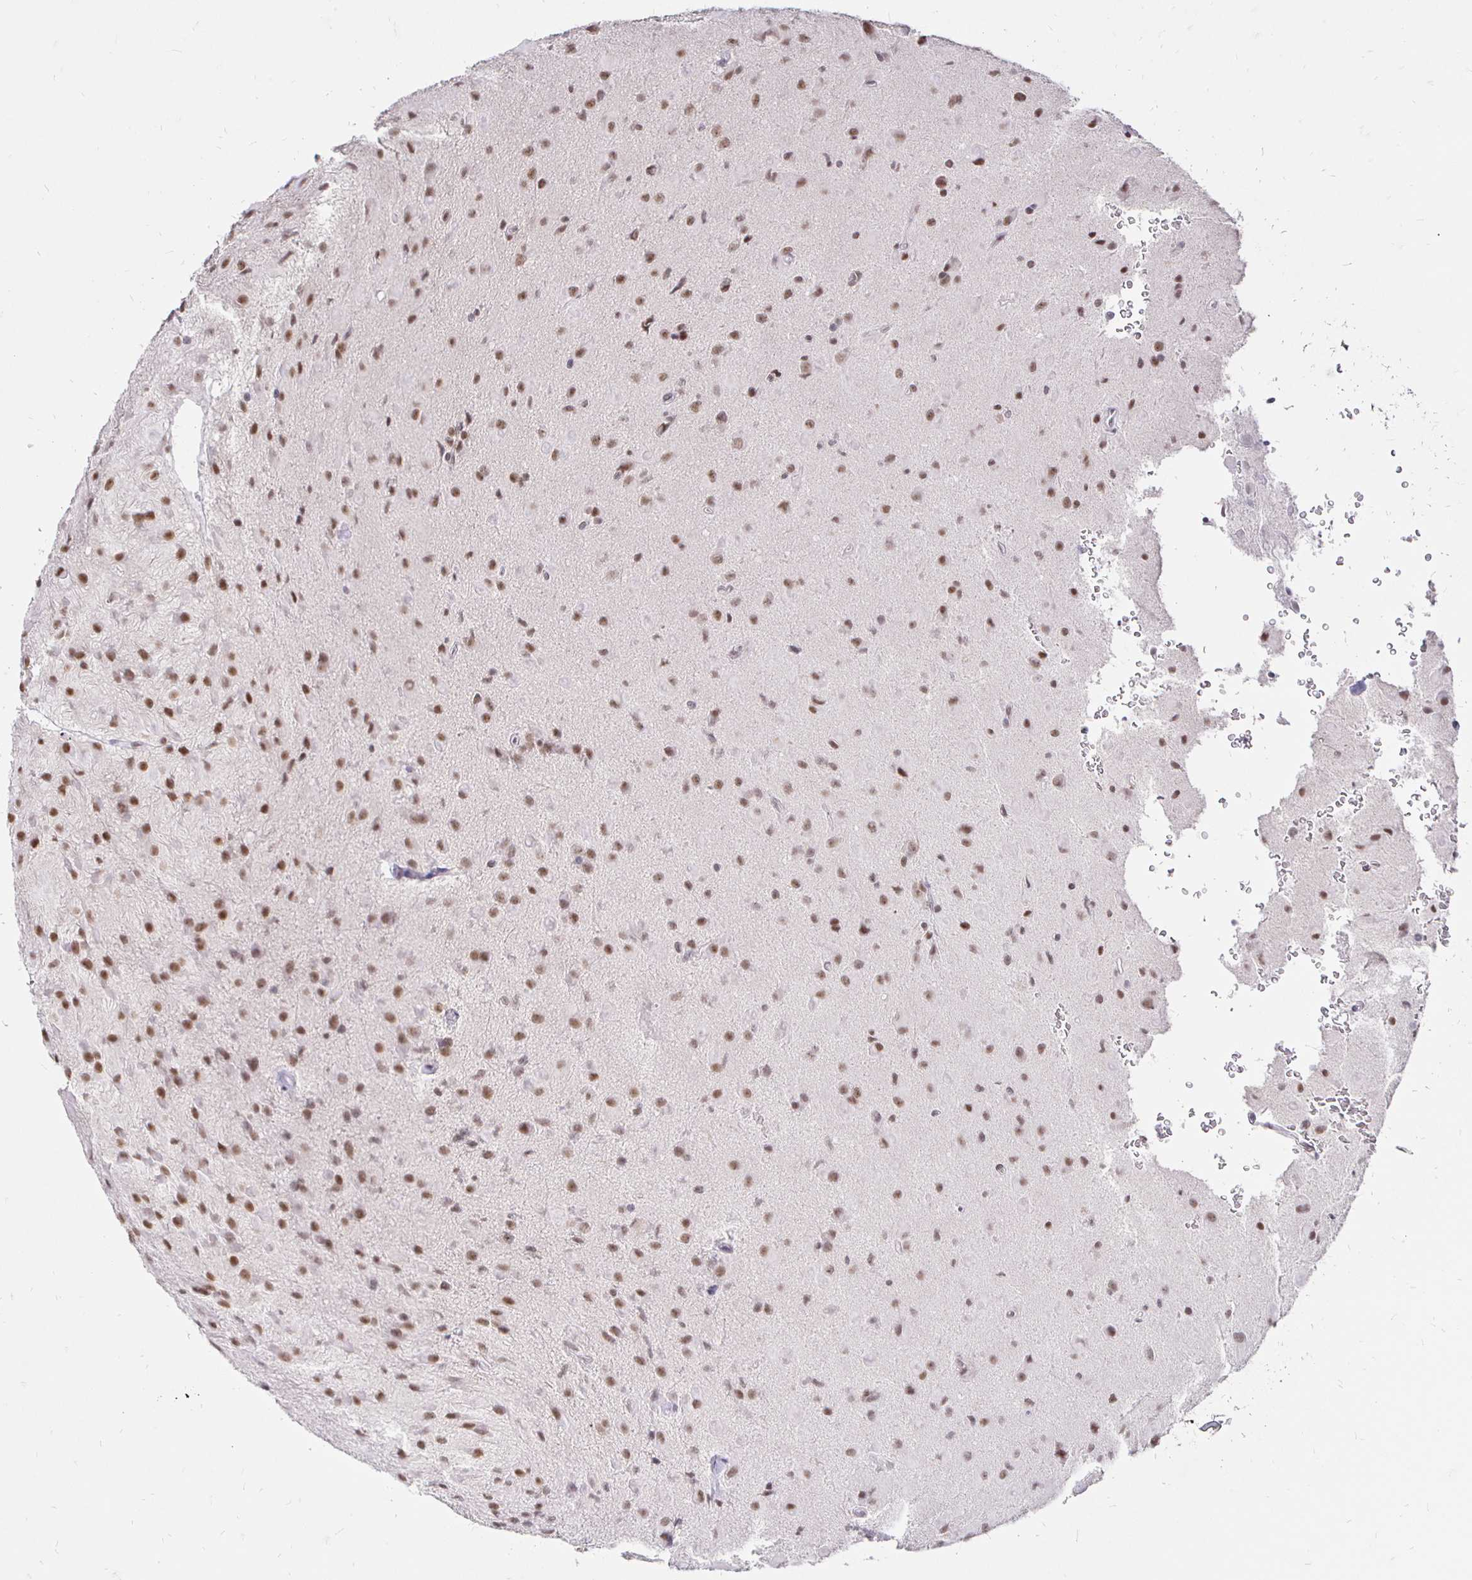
{"staining": {"intensity": "weak", "quantity": ">75%", "location": "nuclear"}, "tissue": "glioma", "cell_type": "Tumor cells", "image_type": "cancer", "snomed": [{"axis": "morphology", "description": "Glioma, malignant, Low grade"}, {"axis": "topography", "description": "Brain"}], "caption": "Protein staining reveals weak nuclear positivity in approximately >75% of tumor cells in glioma.", "gene": "SIN3A", "patient": {"sex": "male", "age": 58}}